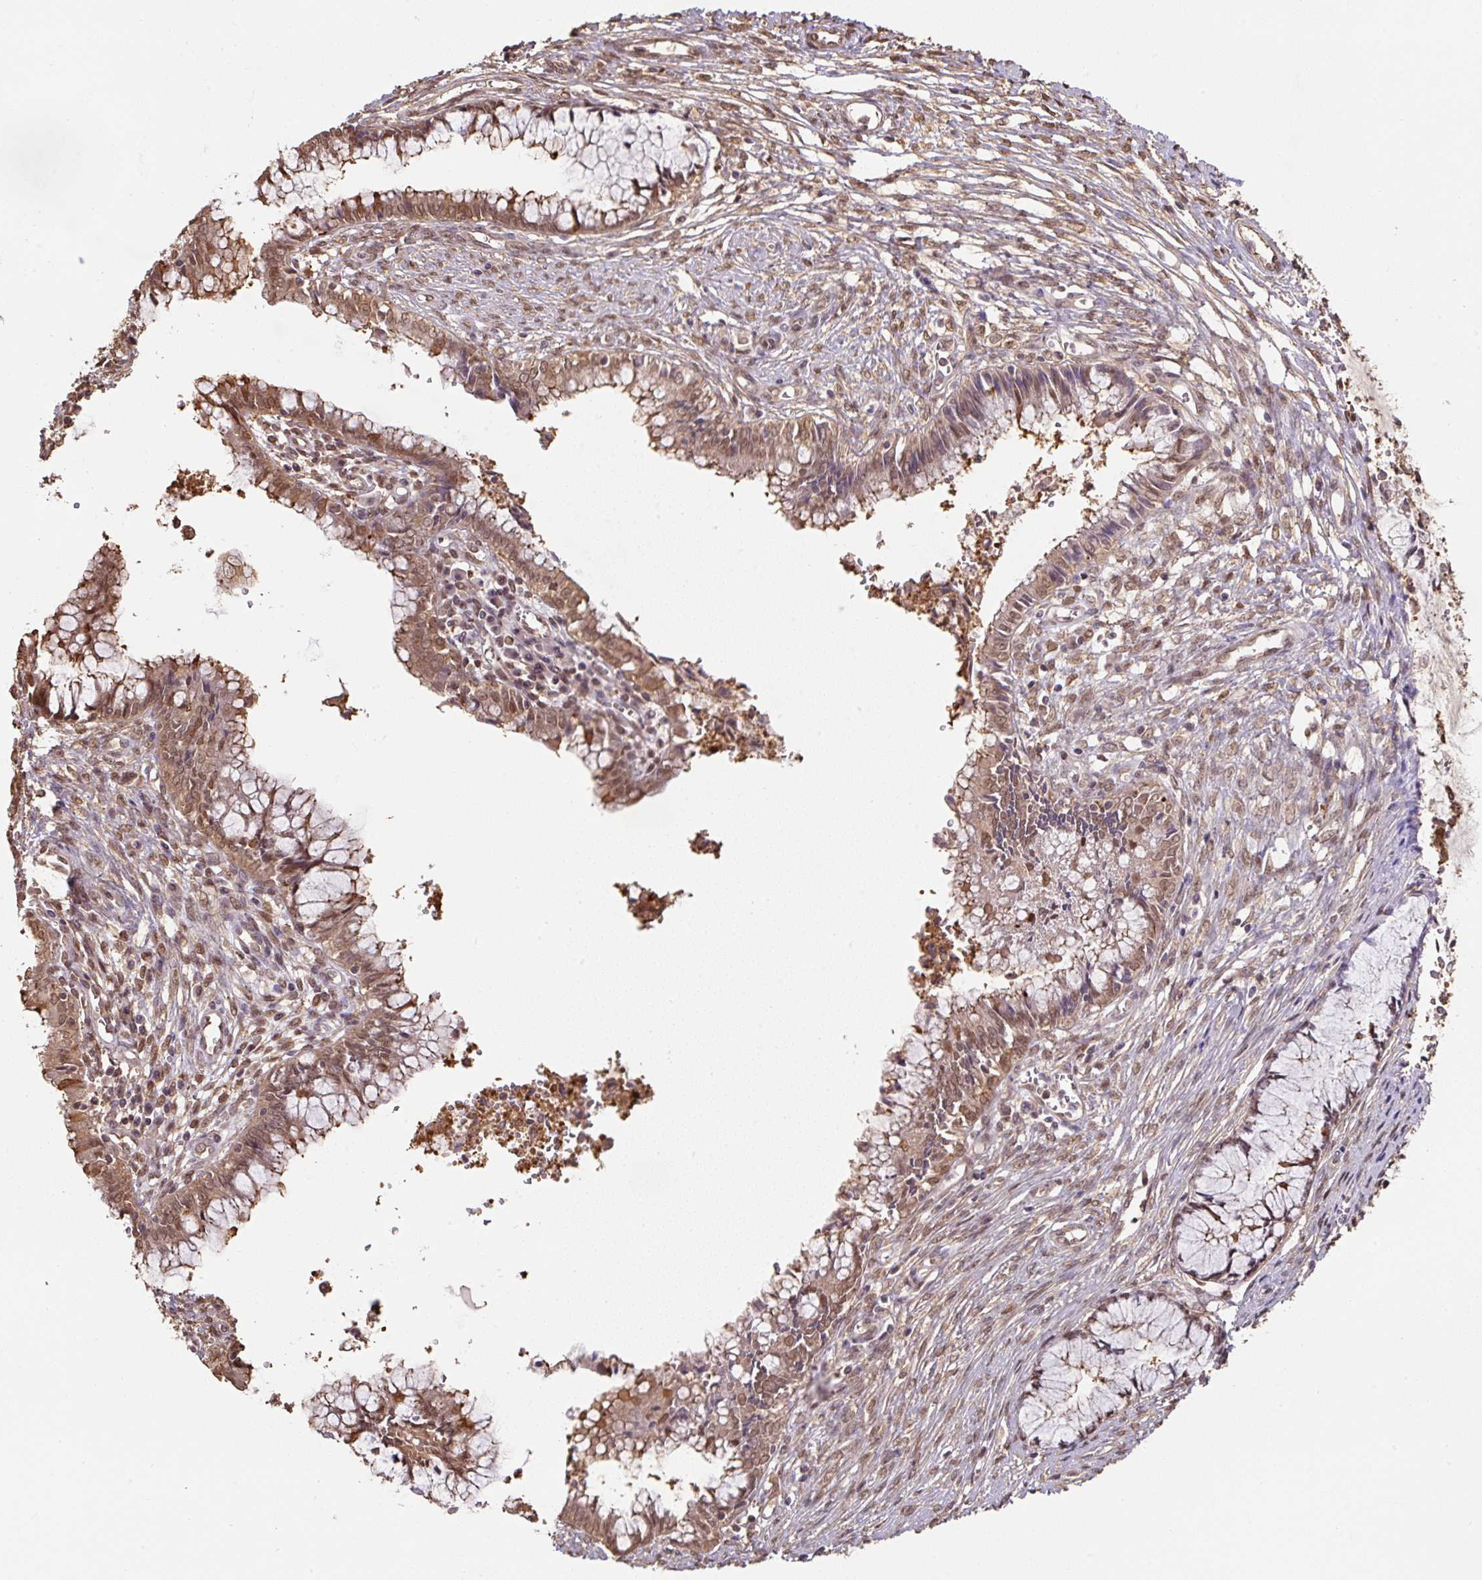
{"staining": {"intensity": "moderate", "quantity": ">75%", "location": "cytoplasmic/membranous,nuclear"}, "tissue": "cervical cancer", "cell_type": "Tumor cells", "image_type": "cancer", "snomed": [{"axis": "morphology", "description": "Adenocarcinoma, NOS"}, {"axis": "topography", "description": "Cervix"}], "caption": "Immunohistochemical staining of cervical cancer demonstrates moderate cytoplasmic/membranous and nuclear protein positivity in approximately >75% of tumor cells.", "gene": "ST13", "patient": {"sex": "female", "age": 44}}